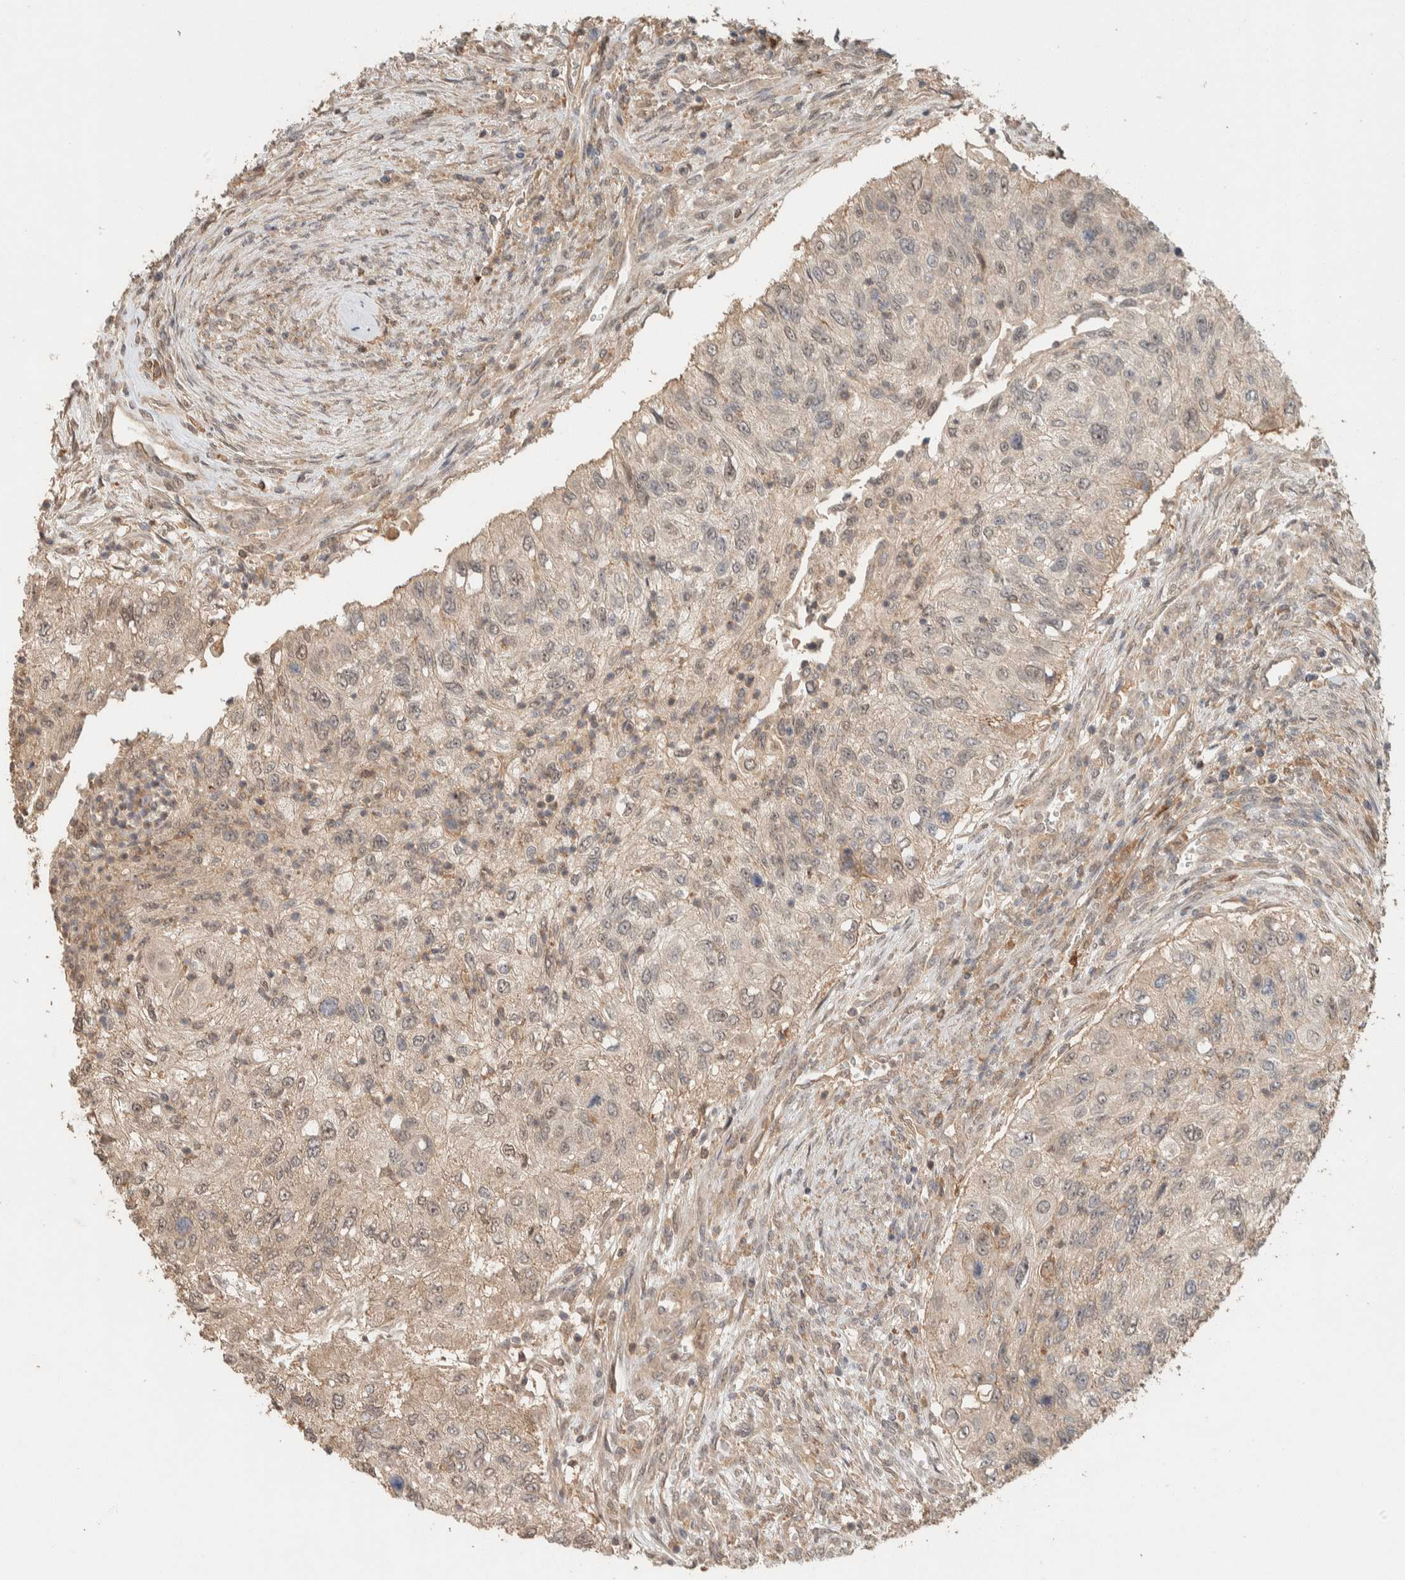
{"staining": {"intensity": "weak", "quantity": "<25%", "location": "cytoplasmic/membranous"}, "tissue": "urothelial cancer", "cell_type": "Tumor cells", "image_type": "cancer", "snomed": [{"axis": "morphology", "description": "Urothelial carcinoma, High grade"}, {"axis": "topography", "description": "Urinary bladder"}], "caption": "High magnification brightfield microscopy of high-grade urothelial carcinoma stained with DAB (brown) and counterstained with hematoxylin (blue): tumor cells show no significant positivity.", "gene": "ZNF567", "patient": {"sex": "female", "age": 60}}